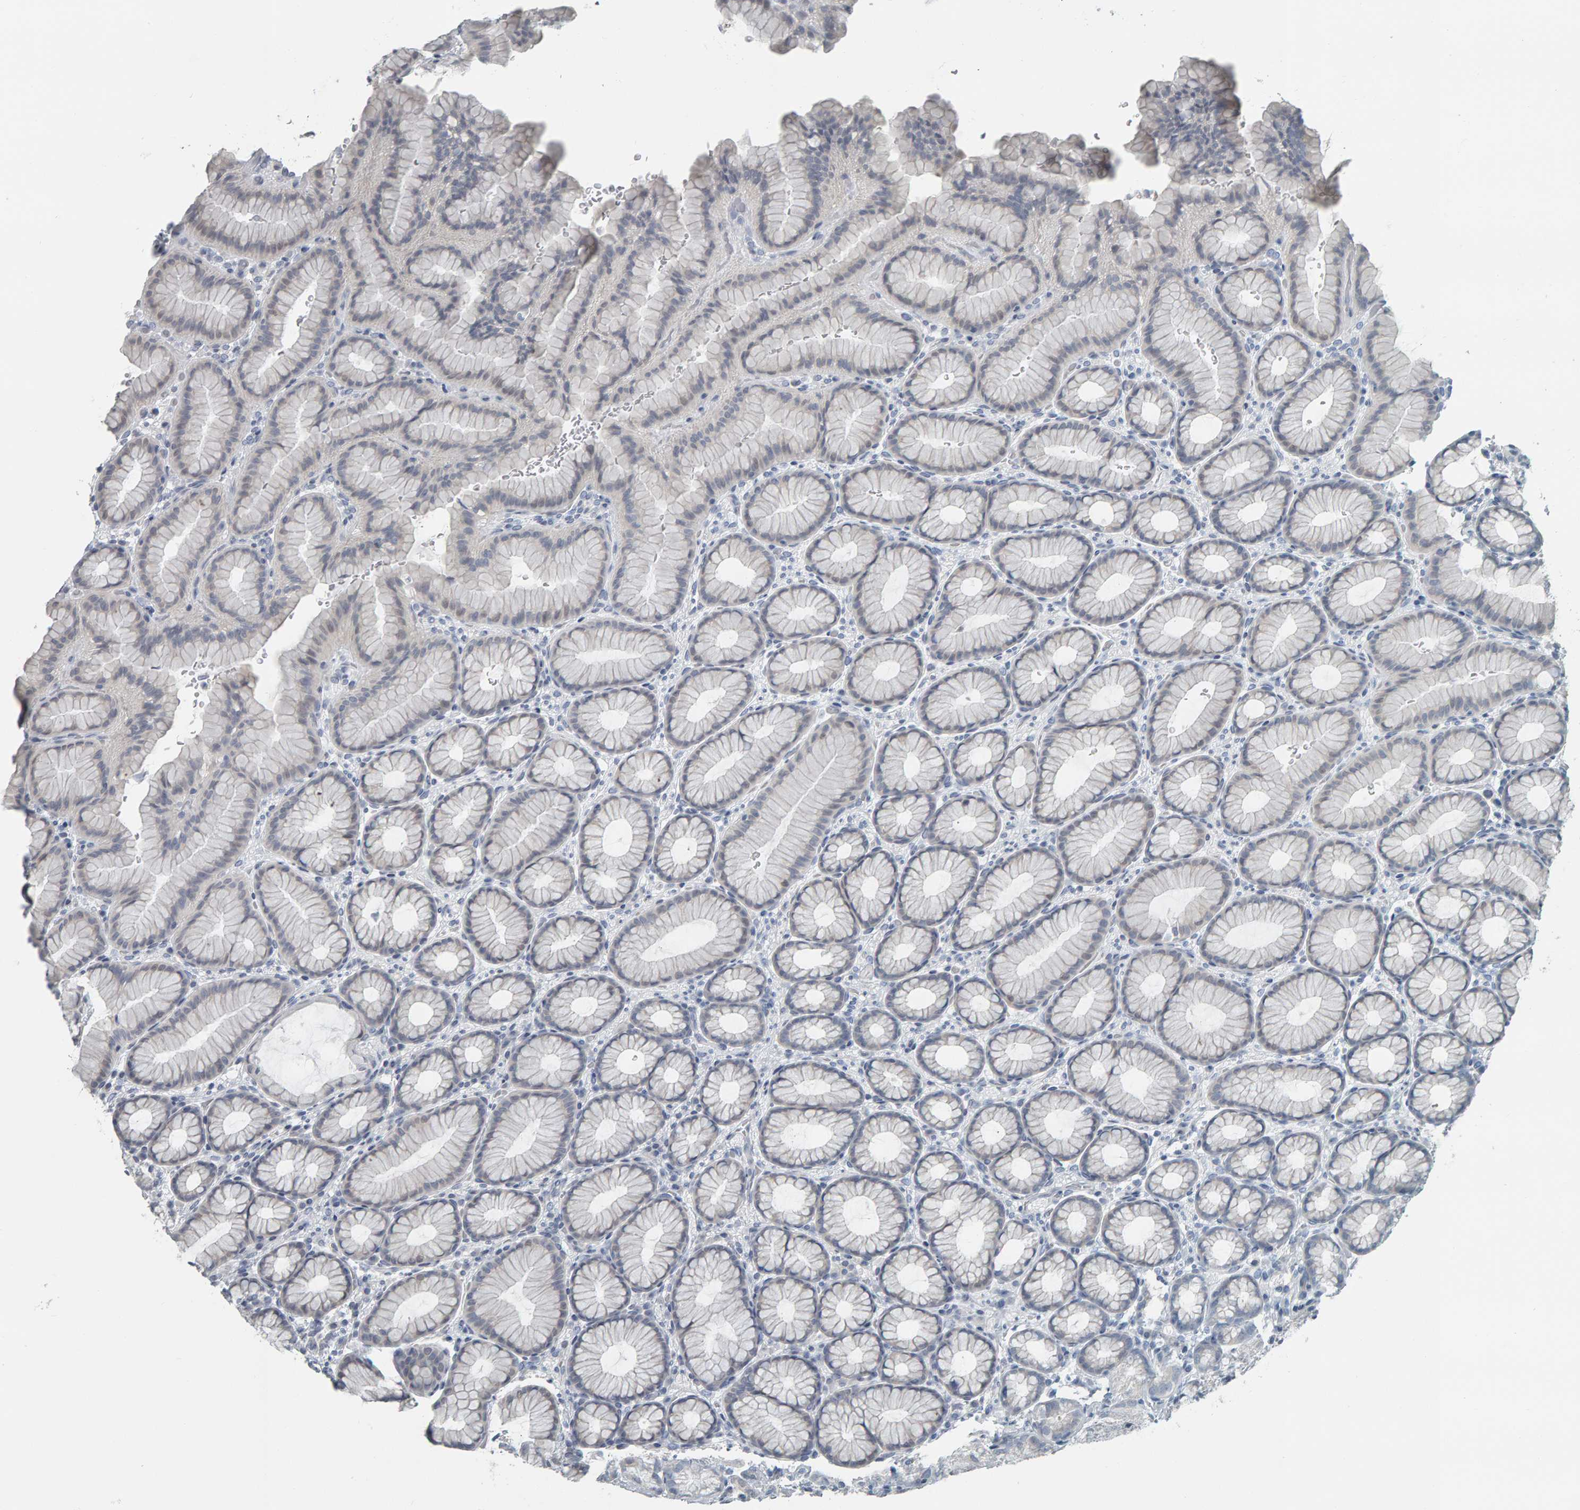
{"staining": {"intensity": "negative", "quantity": "none", "location": "none"}, "tissue": "stomach", "cell_type": "Glandular cells", "image_type": "normal", "snomed": [{"axis": "morphology", "description": "Normal tissue, NOS"}, {"axis": "topography", "description": "Stomach"}], "caption": "A high-resolution image shows immunohistochemistry staining of unremarkable stomach, which shows no significant positivity in glandular cells.", "gene": "PYY", "patient": {"sex": "male", "age": 42}}